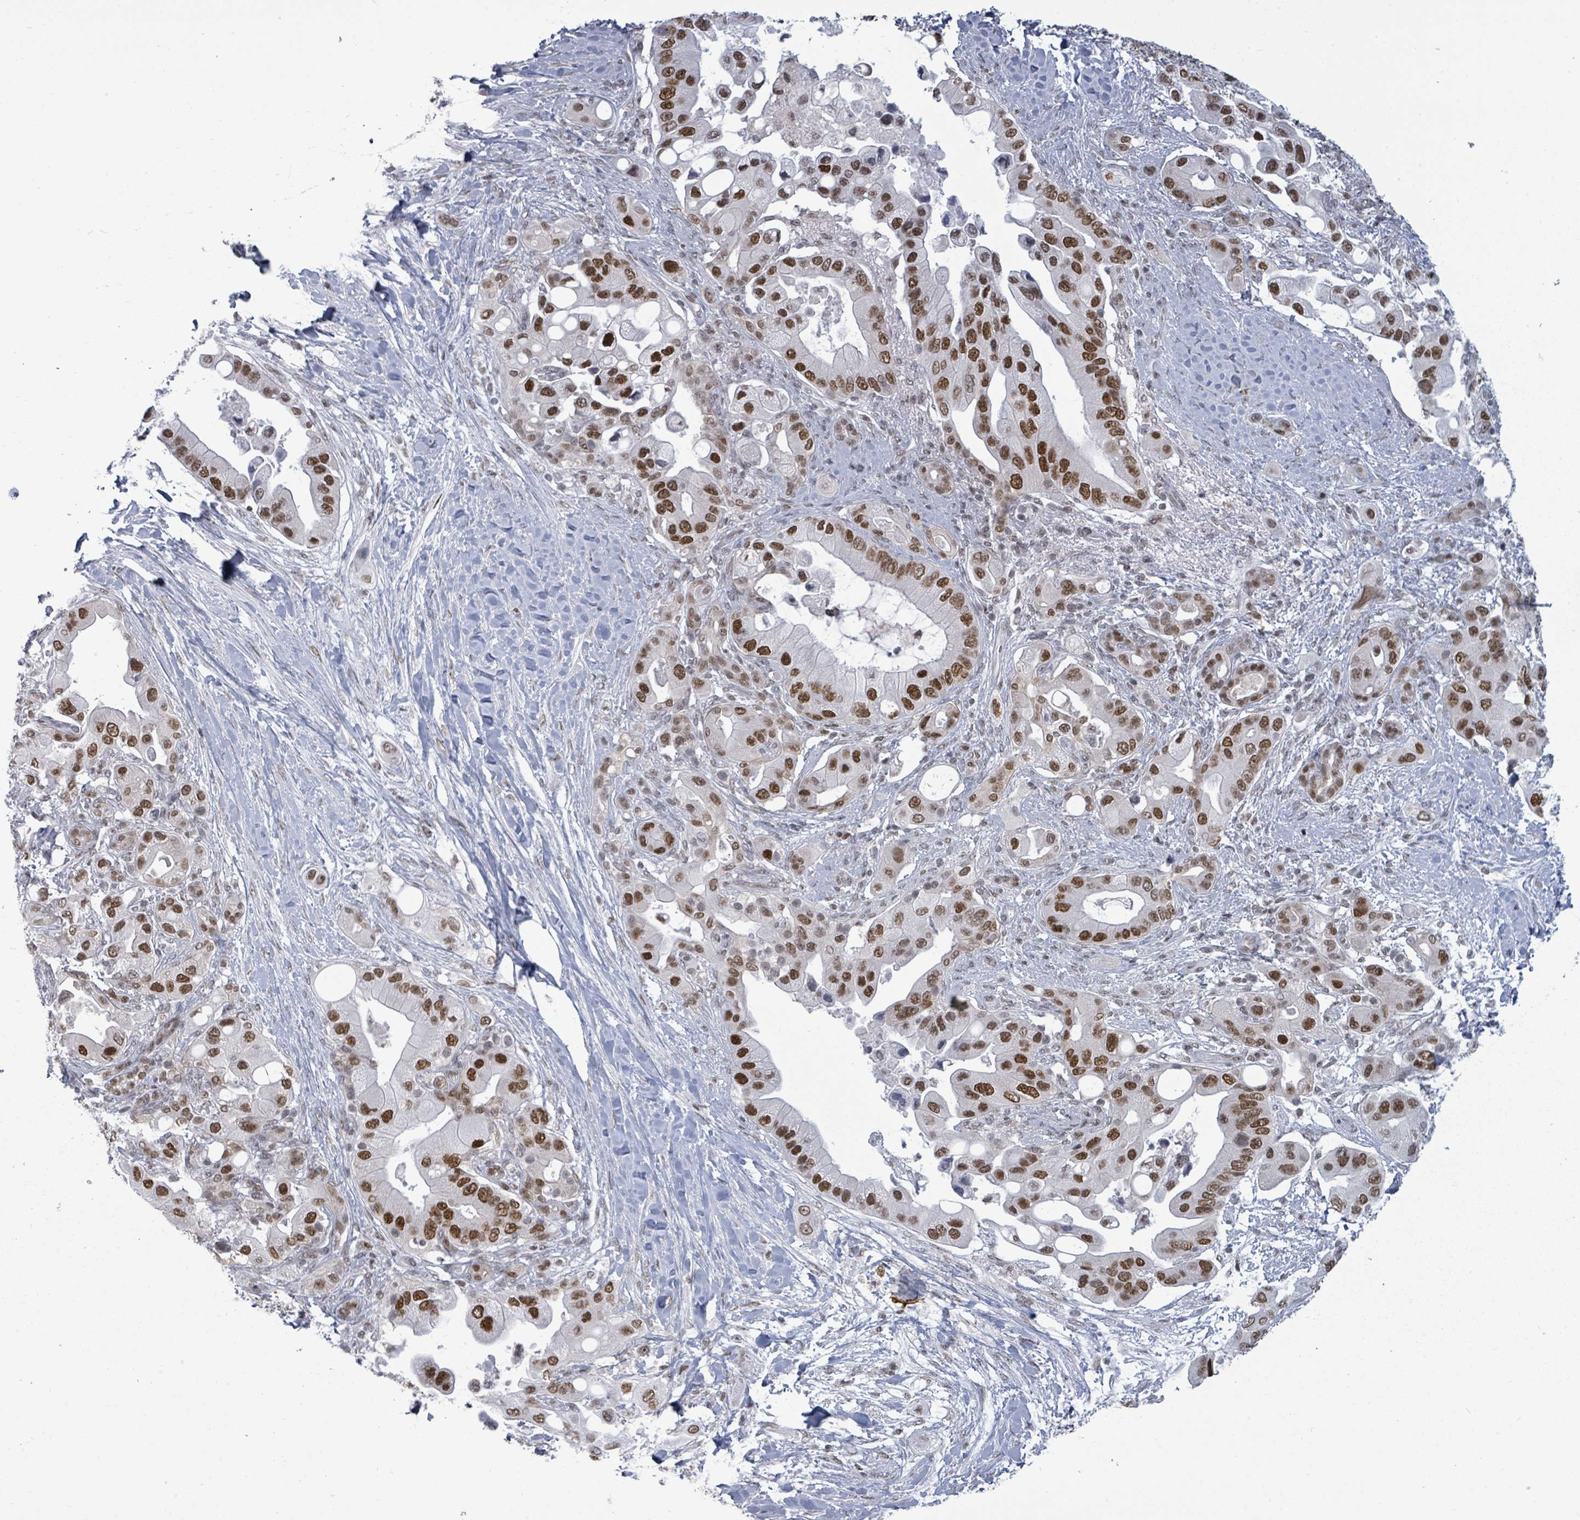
{"staining": {"intensity": "strong", "quantity": "25%-75%", "location": "nuclear"}, "tissue": "pancreatic cancer", "cell_type": "Tumor cells", "image_type": "cancer", "snomed": [{"axis": "morphology", "description": "Adenocarcinoma, NOS"}, {"axis": "topography", "description": "Pancreas"}], "caption": "Adenocarcinoma (pancreatic) stained with IHC demonstrates strong nuclear positivity in approximately 25%-75% of tumor cells.", "gene": "ERCC5", "patient": {"sex": "male", "age": 57}}